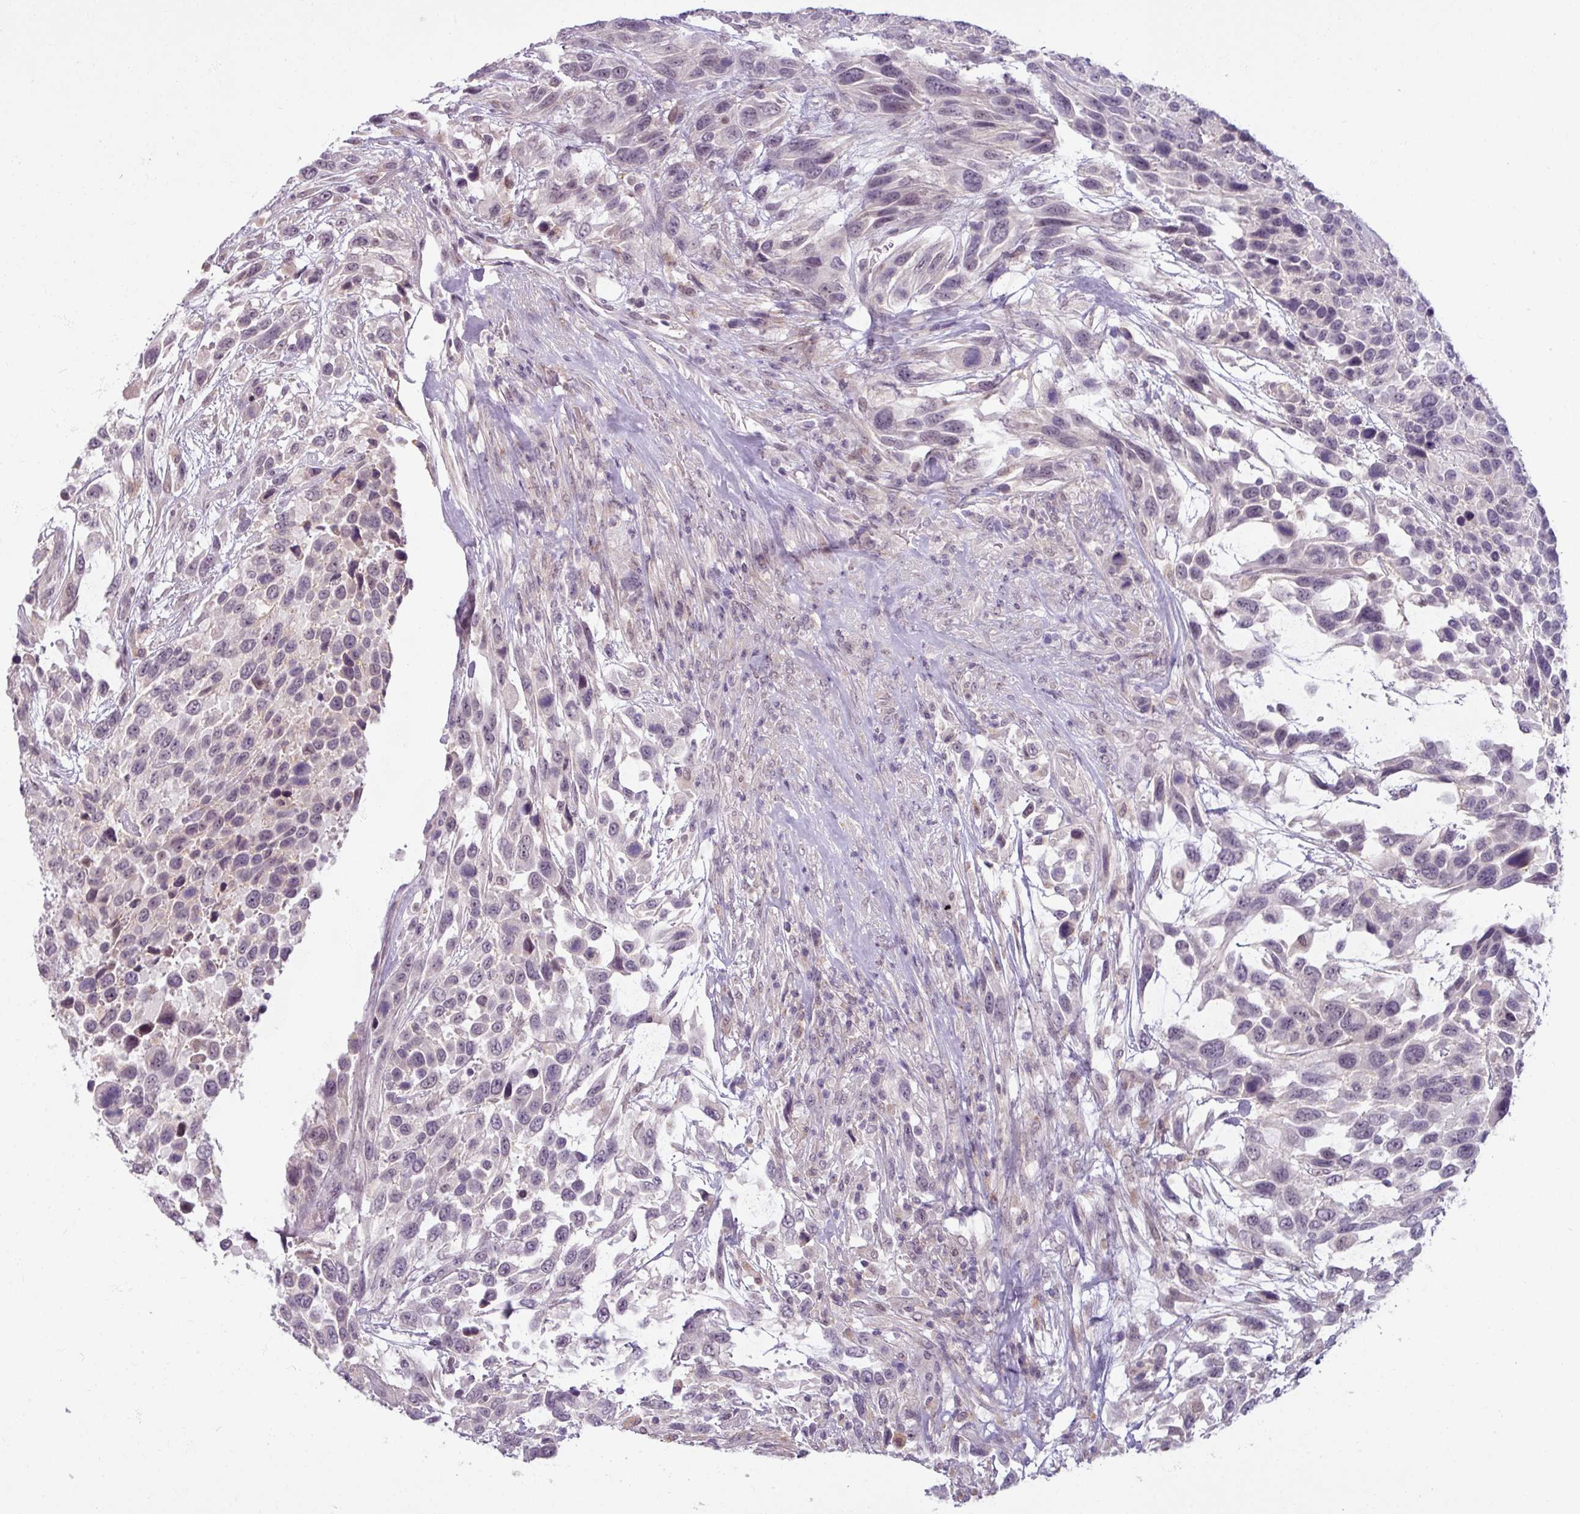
{"staining": {"intensity": "weak", "quantity": "<25%", "location": "nuclear"}, "tissue": "urothelial cancer", "cell_type": "Tumor cells", "image_type": "cancer", "snomed": [{"axis": "morphology", "description": "Urothelial carcinoma, High grade"}, {"axis": "topography", "description": "Urinary bladder"}], "caption": "Immunohistochemical staining of urothelial cancer displays no significant staining in tumor cells.", "gene": "UVSSA", "patient": {"sex": "female", "age": 70}}